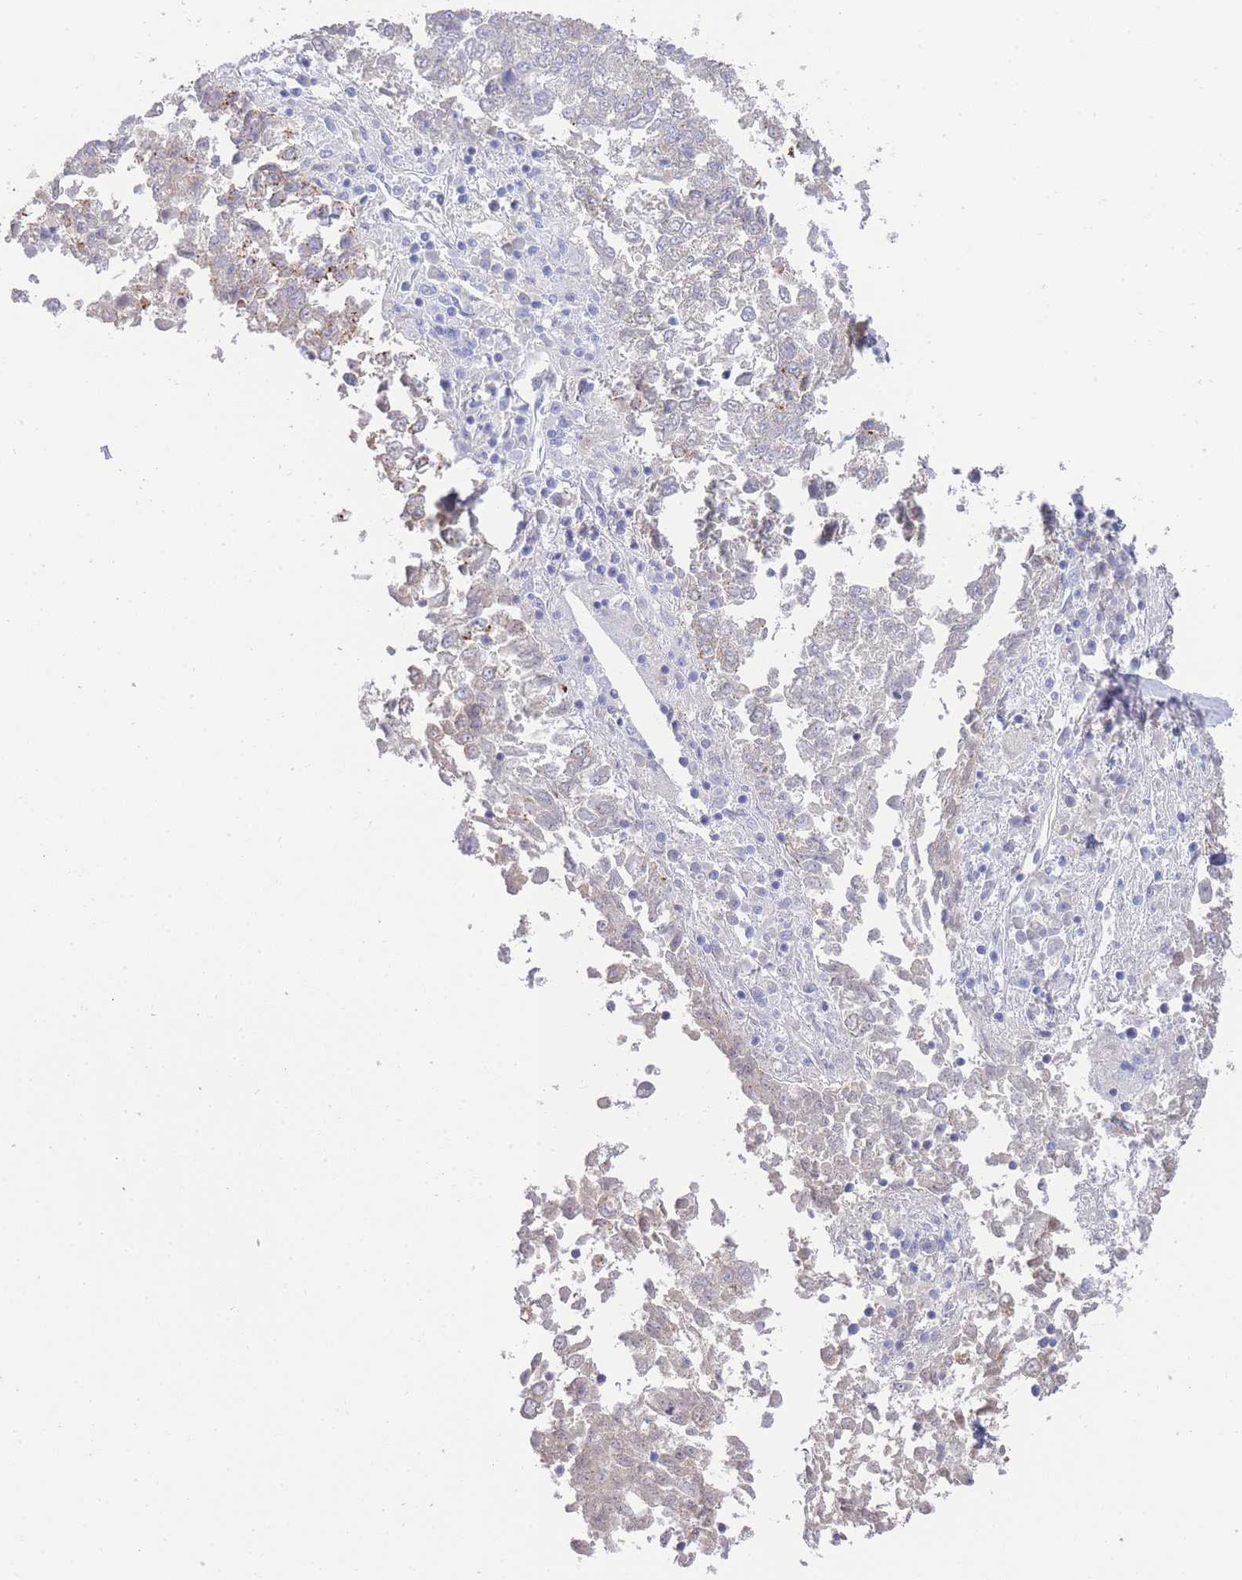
{"staining": {"intensity": "negative", "quantity": "none", "location": "none"}, "tissue": "lung cancer", "cell_type": "Tumor cells", "image_type": "cancer", "snomed": [{"axis": "morphology", "description": "Squamous cell carcinoma, NOS"}, {"axis": "topography", "description": "Lung"}], "caption": "Human lung cancer stained for a protein using immunohistochemistry exhibits no positivity in tumor cells.", "gene": "LRRC37A", "patient": {"sex": "male", "age": 73}}